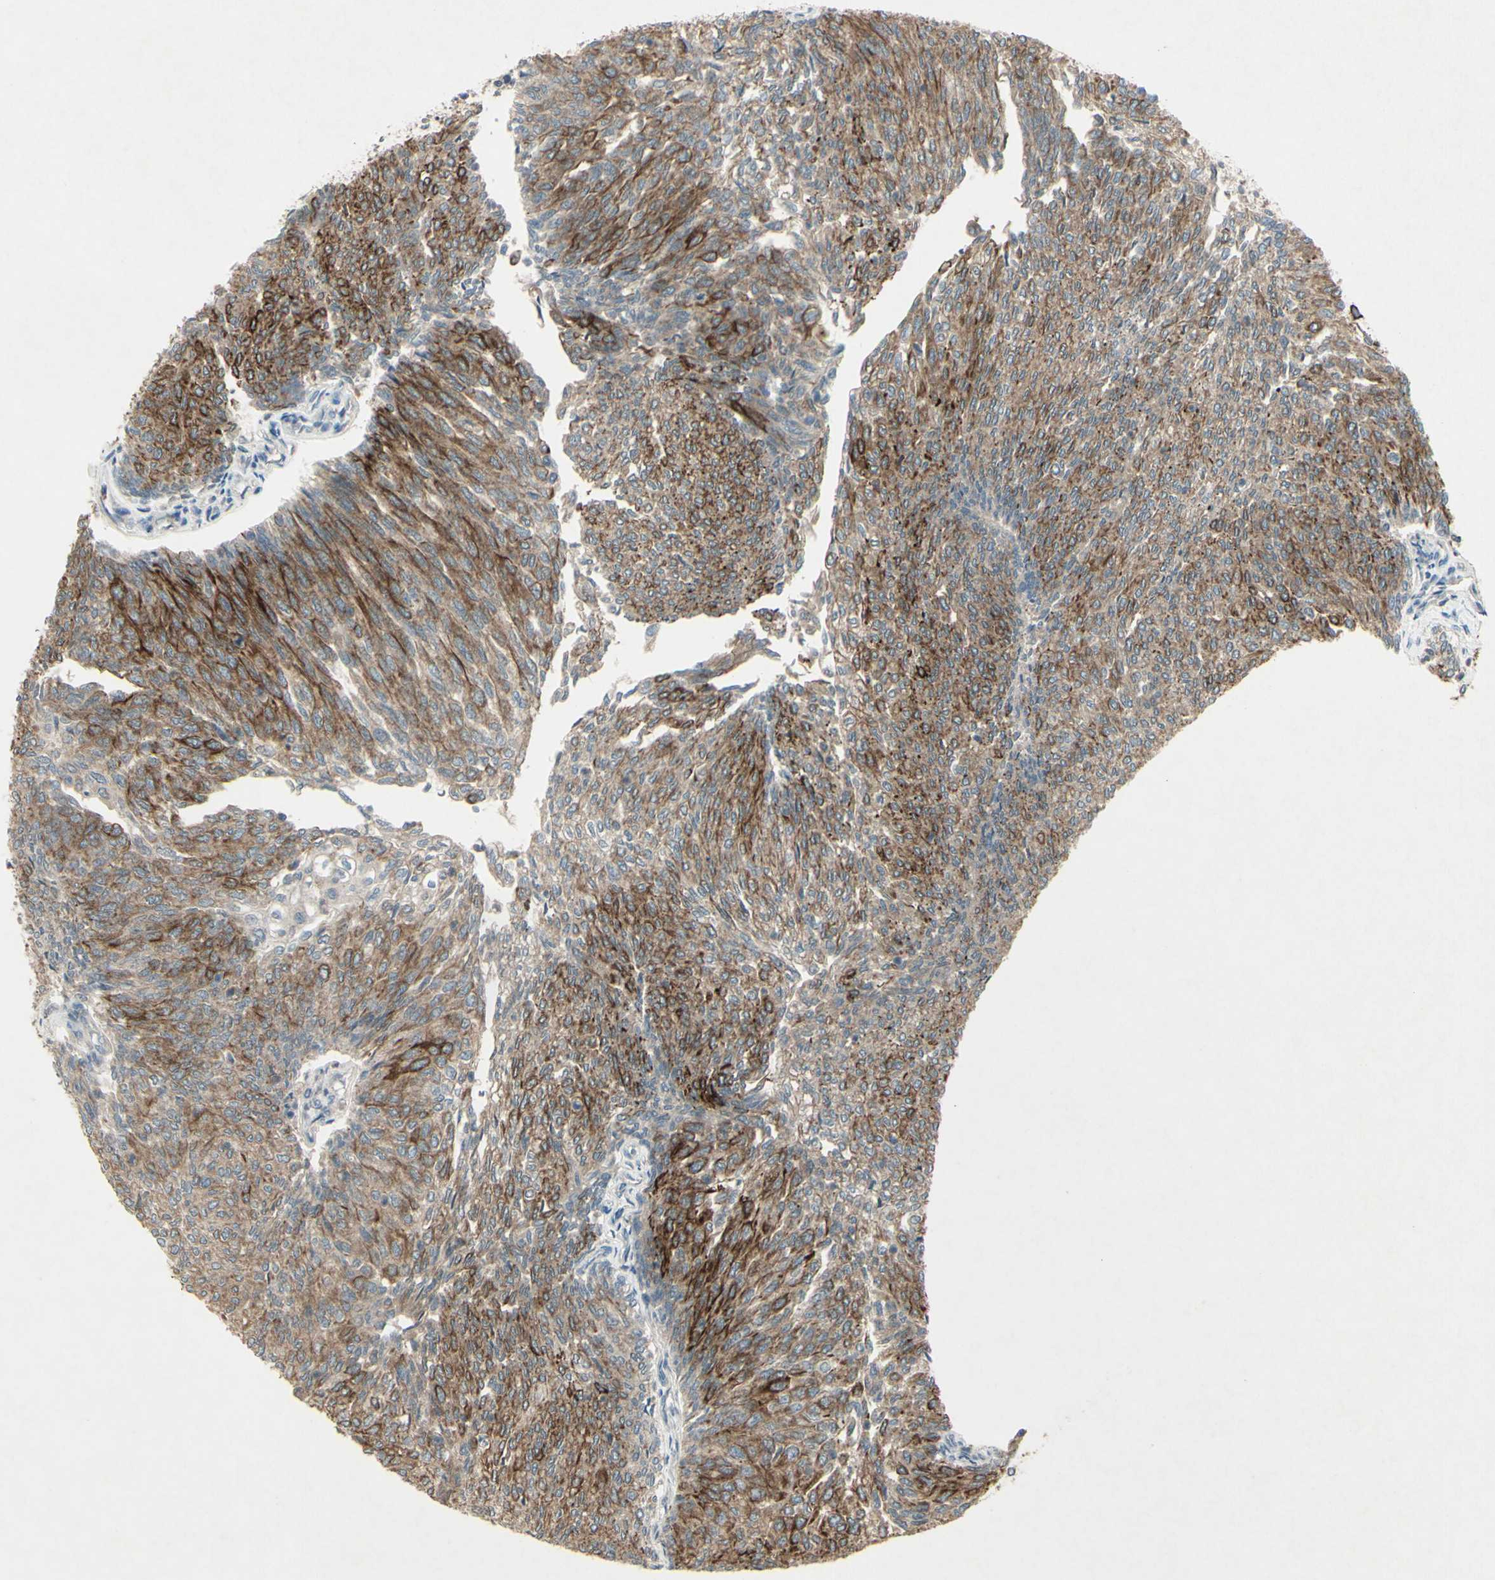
{"staining": {"intensity": "strong", "quantity": ">75%", "location": "cytoplasmic/membranous"}, "tissue": "urothelial cancer", "cell_type": "Tumor cells", "image_type": "cancer", "snomed": [{"axis": "morphology", "description": "Urothelial carcinoma, Low grade"}, {"axis": "topography", "description": "Urinary bladder"}], "caption": "Immunohistochemistry image of urothelial carcinoma (low-grade) stained for a protein (brown), which demonstrates high levels of strong cytoplasmic/membranous positivity in approximately >75% of tumor cells.", "gene": "TIMM21", "patient": {"sex": "female", "age": 79}}